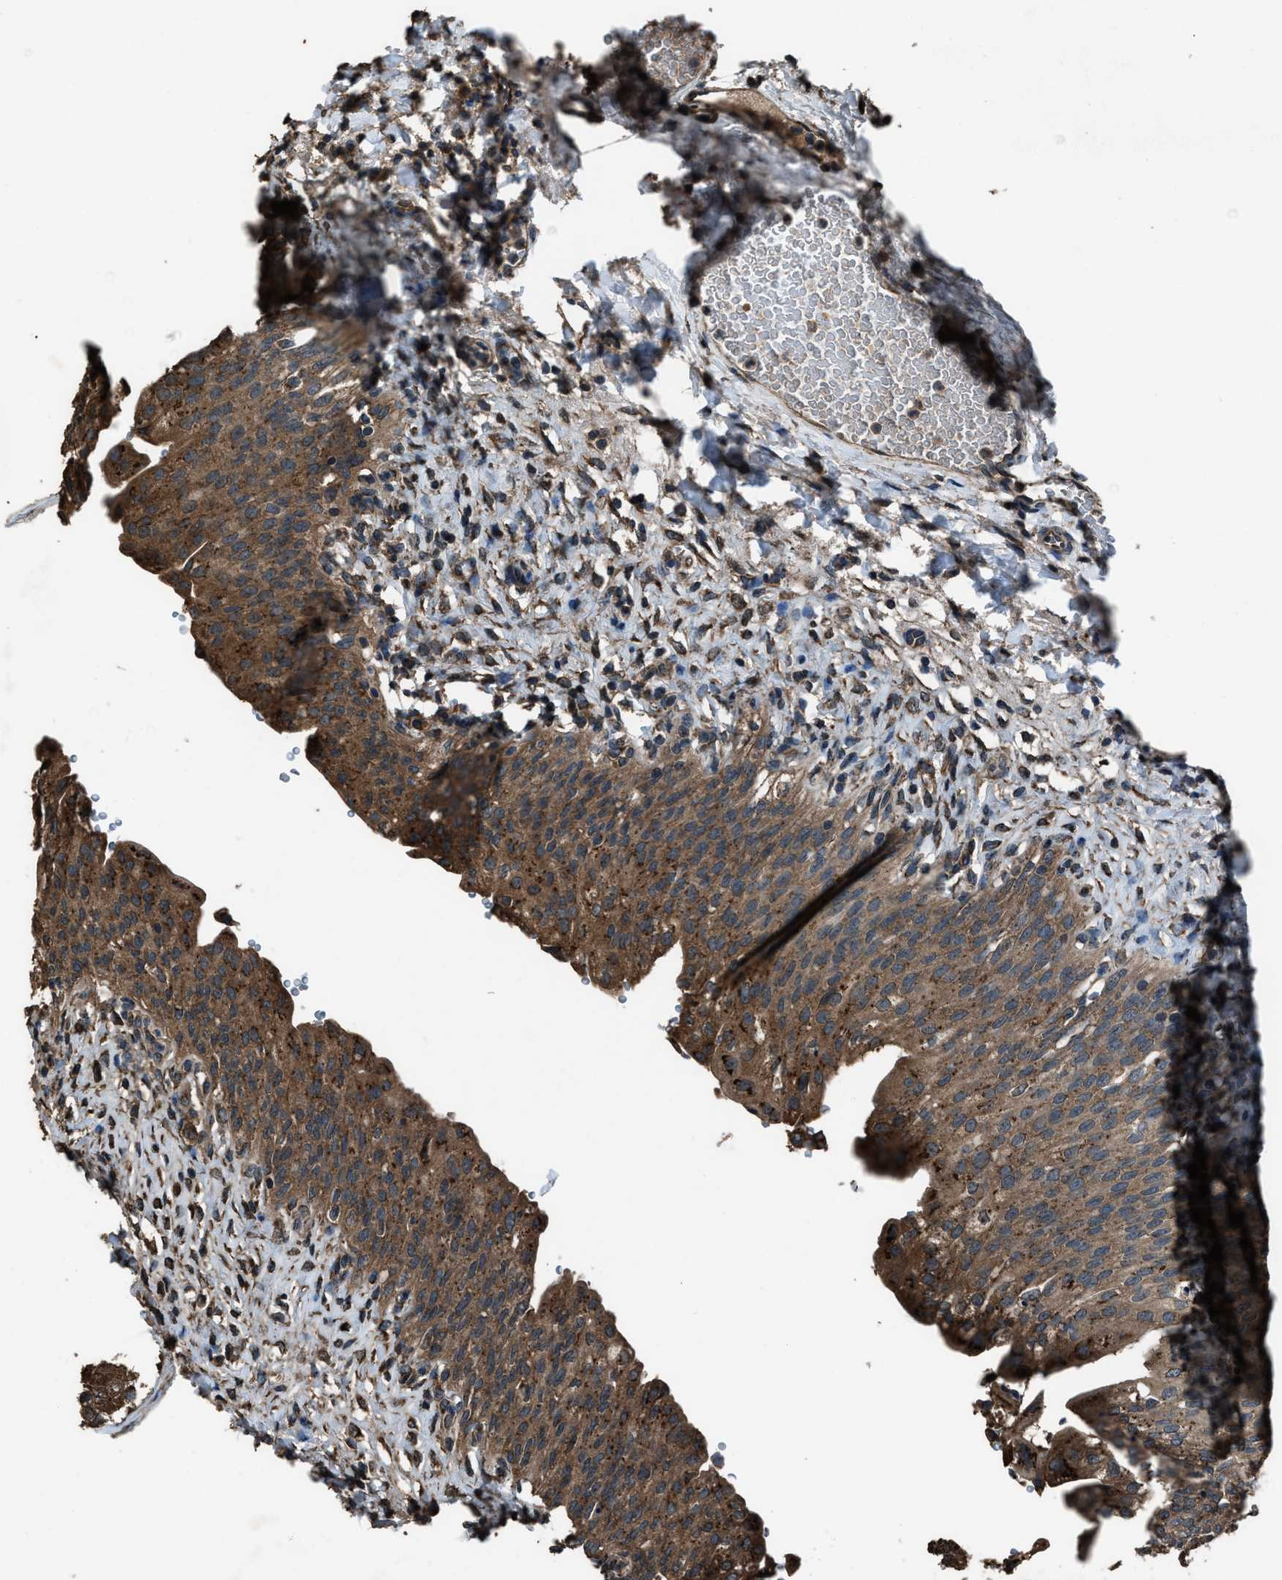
{"staining": {"intensity": "moderate", "quantity": ">75%", "location": "cytoplasmic/membranous"}, "tissue": "urinary bladder", "cell_type": "Urothelial cells", "image_type": "normal", "snomed": [{"axis": "morphology", "description": "Urothelial carcinoma, High grade"}, {"axis": "topography", "description": "Urinary bladder"}], "caption": "Immunohistochemistry (IHC) (DAB) staining of normal human urinary bladder demonstrates moderate cytoplasmic/membranous protein staining in about >75% of urothelial cells.", "gene": "SLC38A10", "patient": {"sex": "male", "age": 46}}